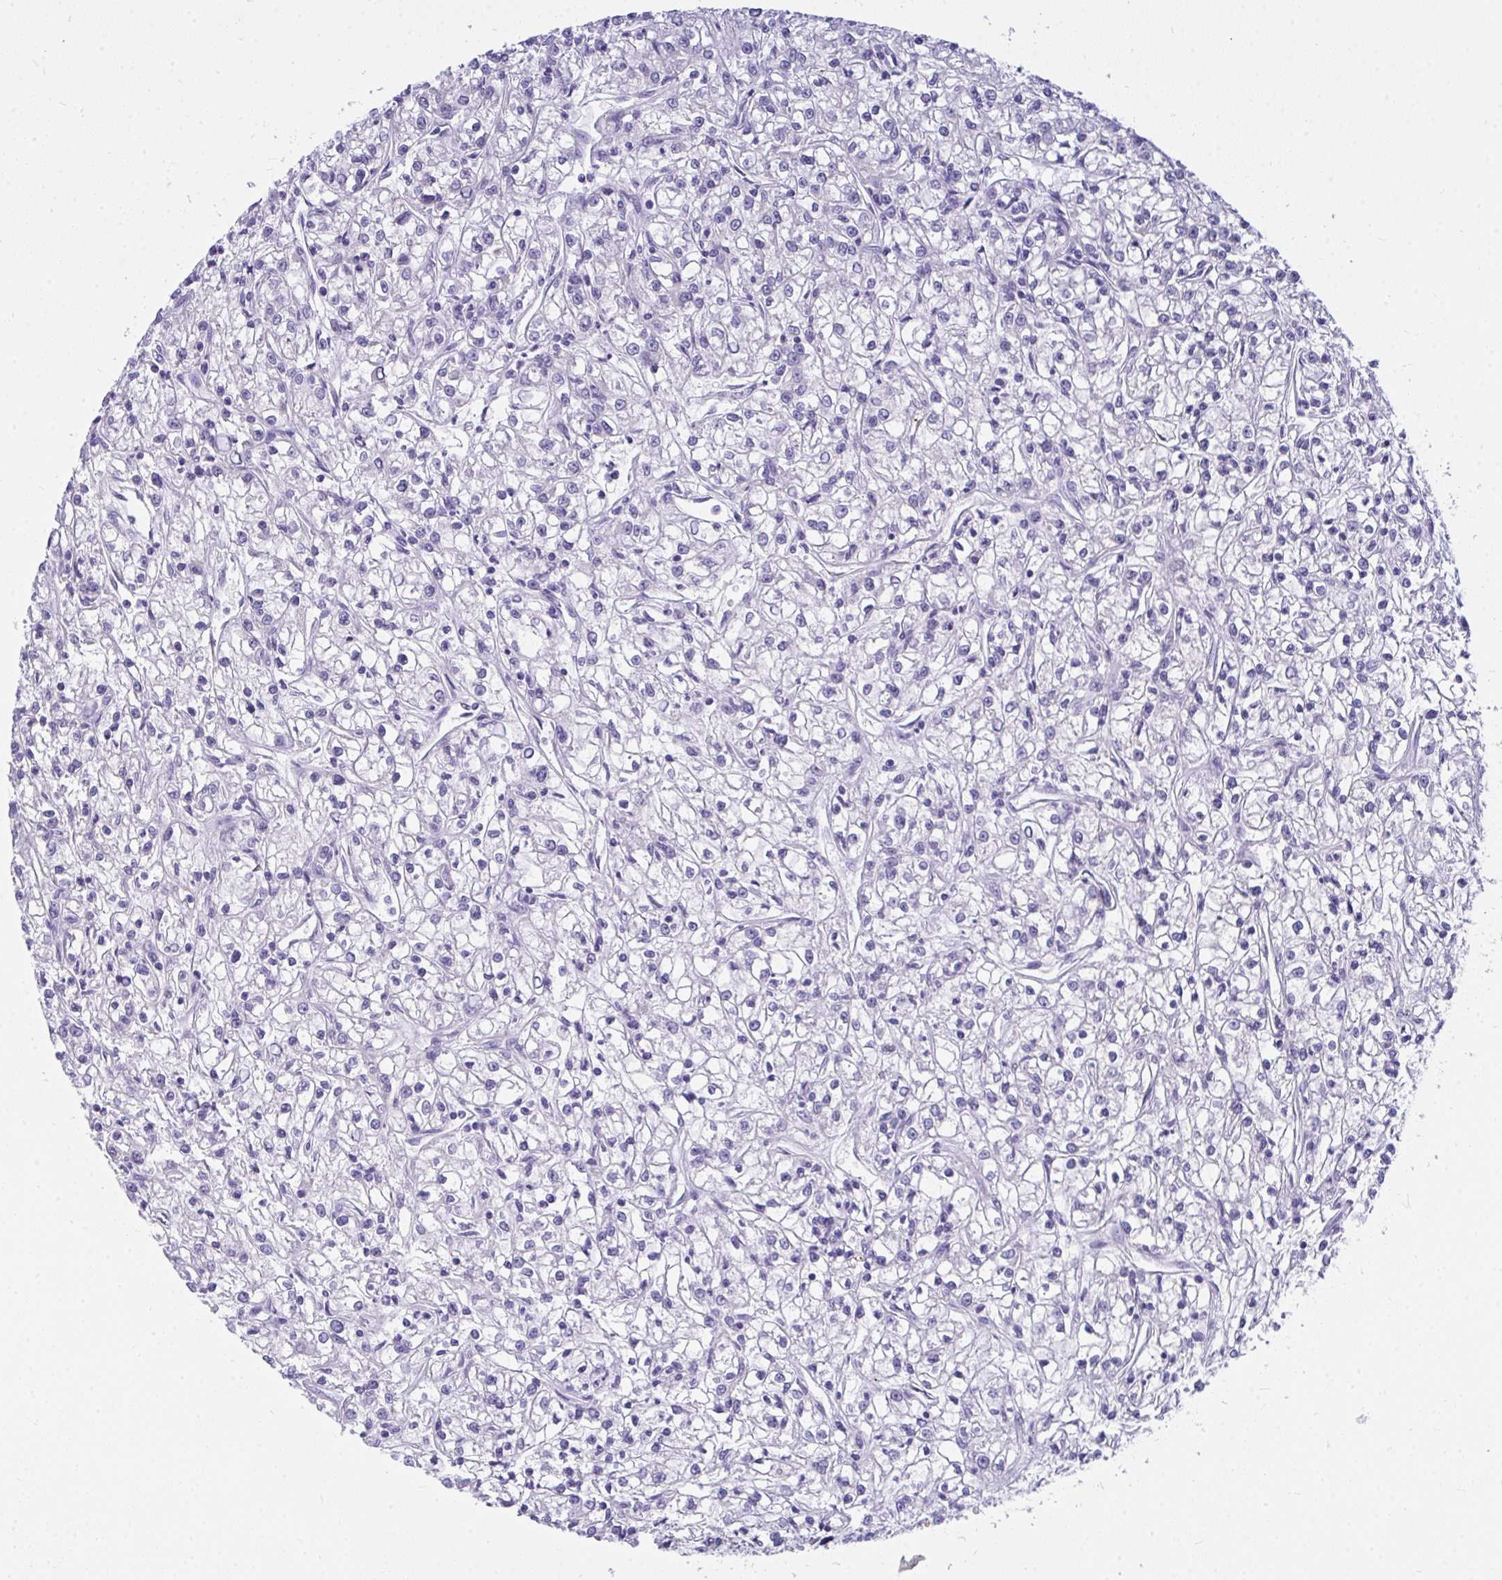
{"staining": {"intensity": "negative", "quantity": "none", "location": "none"}, "tissue": "renal cancer", "cell_type": "Tumor cells", "image_type": "cancer", "snomed": [{"axis": "morphology", "description": "Adenocarcinoma, NOS"}, {"axis": "topography", "description": "Kidney"}], "caption": "There is no significant staining in tumor cells of renal cancer (adenocarcinoma).", "gene": "TSBP1", "patient": {"sex": "female", "age": 59}}